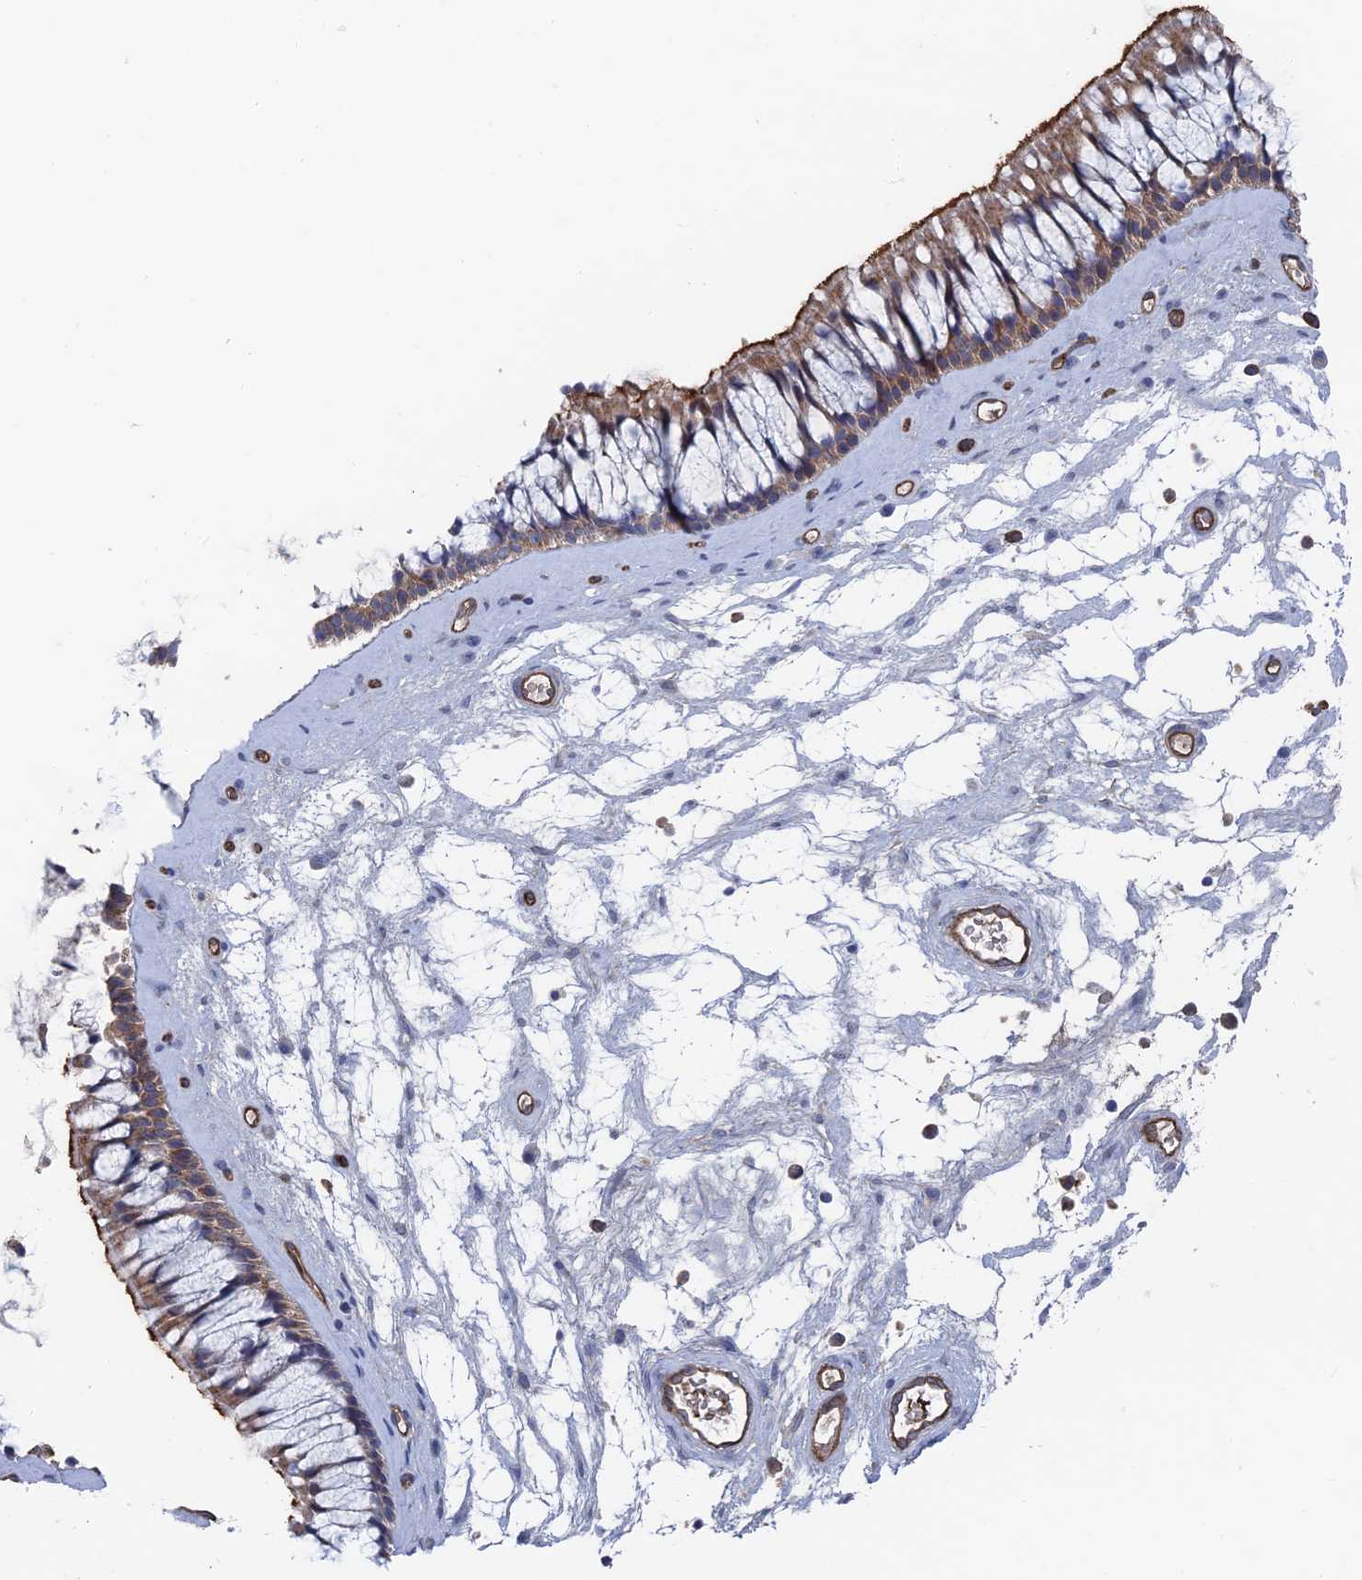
{"staining": {"intensity": "moderate", "quantity": ">75%", "location": "cytoplasmic/membranous"}, "tissue": "nasopharynx", "cell_type": "Respiratory epithelial cells", "image_type": "normal", "snomed": [{"axis": "morphology", "description": "Normal tissue, NOS"}, {"axis": "topography", "description": "Nasopharynx"}], "caption": "High-power microscopy captured an immunohistochemistry (IHC) histopathology image of normal nasopharynx, revealing moderate cytoplasmic/membranous staining in approximately >75% of respiratory epithelial cells.", "gene": "ARAP3", "patient": {"sex": "male", "age": 64}}